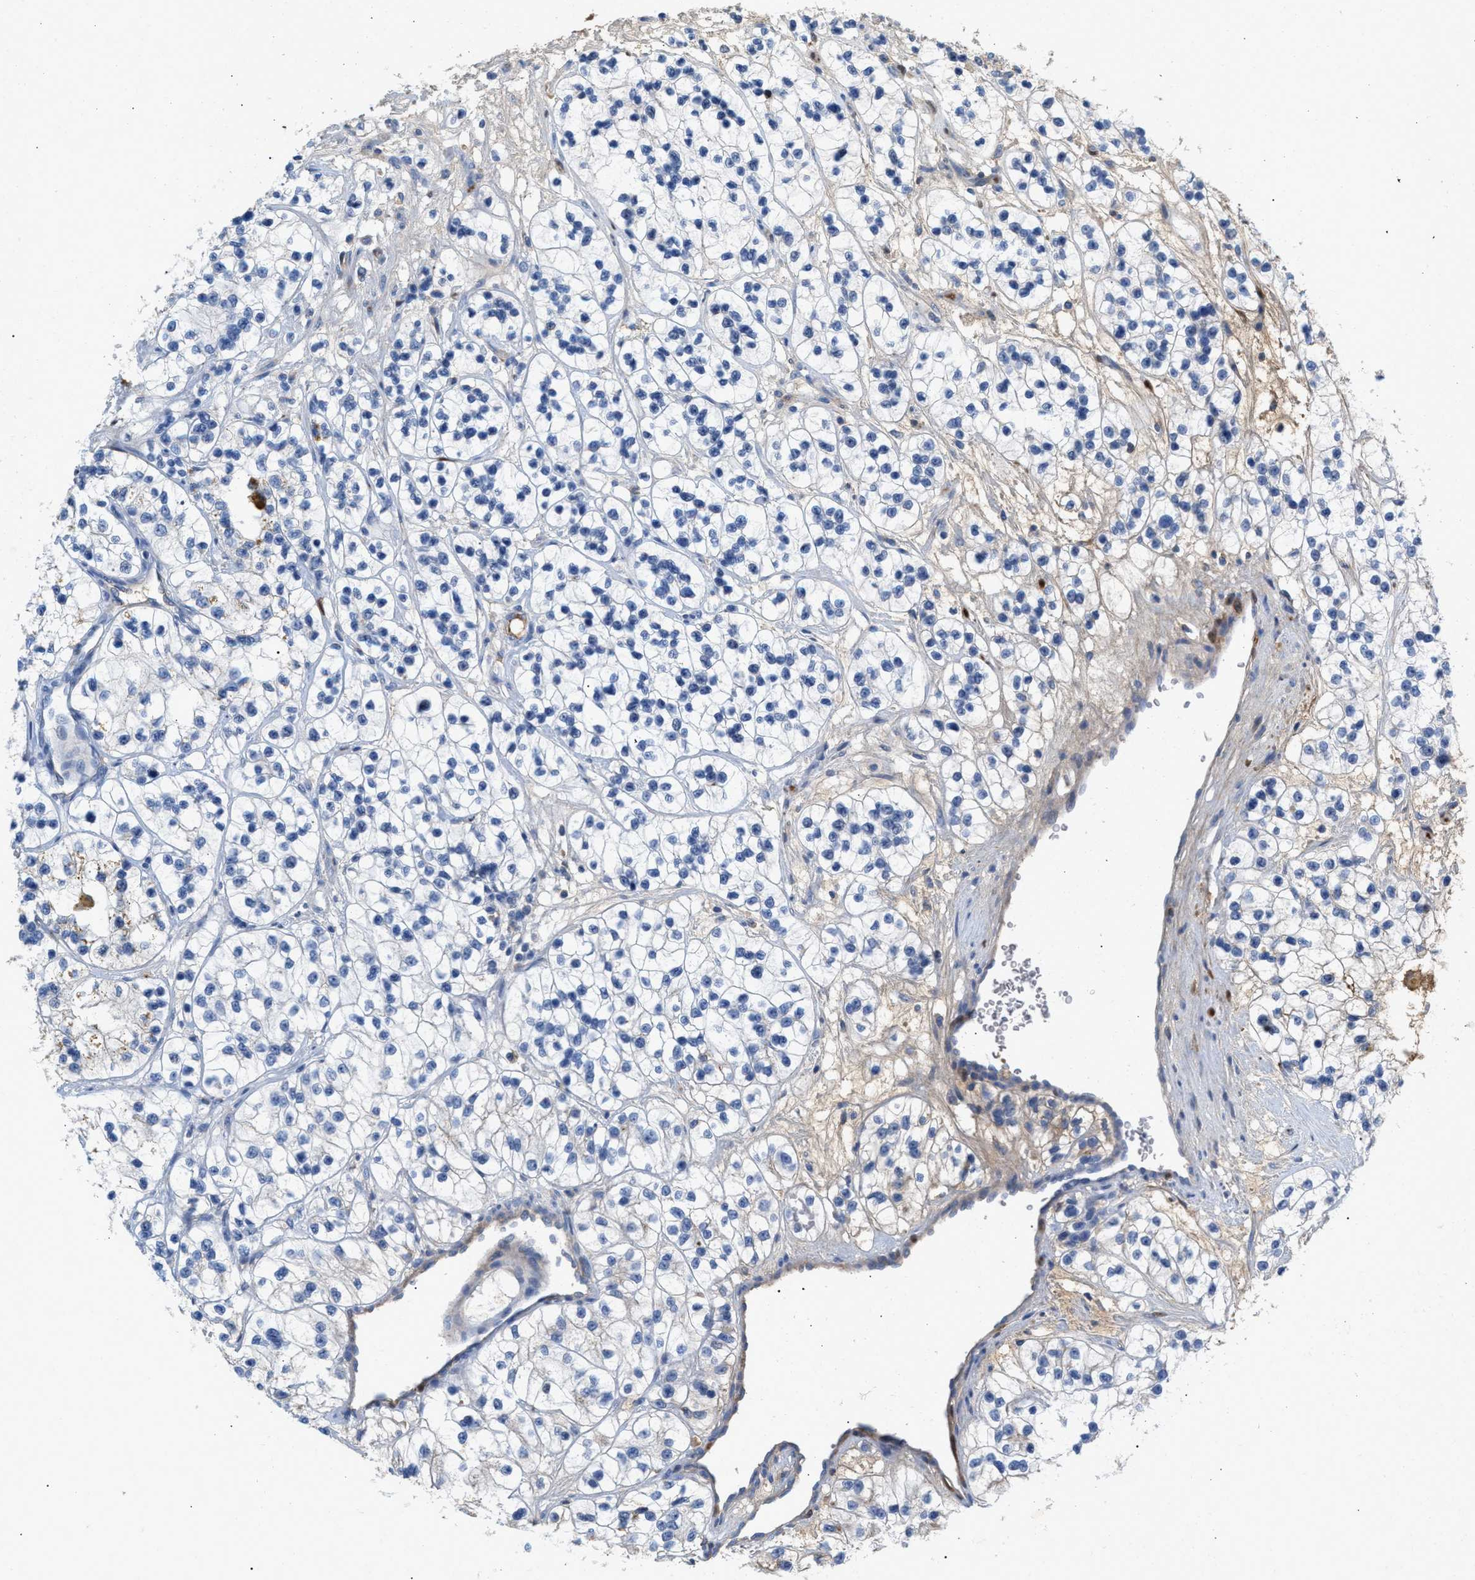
{"staining": {"intensity": "negative", "quantity": "none", "location": "none"}, "tissue": "renal cancer", "cell_type": "Tumor cells", "image_type": "cancer", "snomed": [{"axis": "morphology", "description": "Adenocarcinoma, NOS"}, {"axis": "topography", "description": "Kidney"}], "caption": "Immunohistochemical staining of renal adenocarcinoma reveals no significant expression in tumor cells.", "gene": "APOH", "patient": {"sex": "female", "age": 57}}